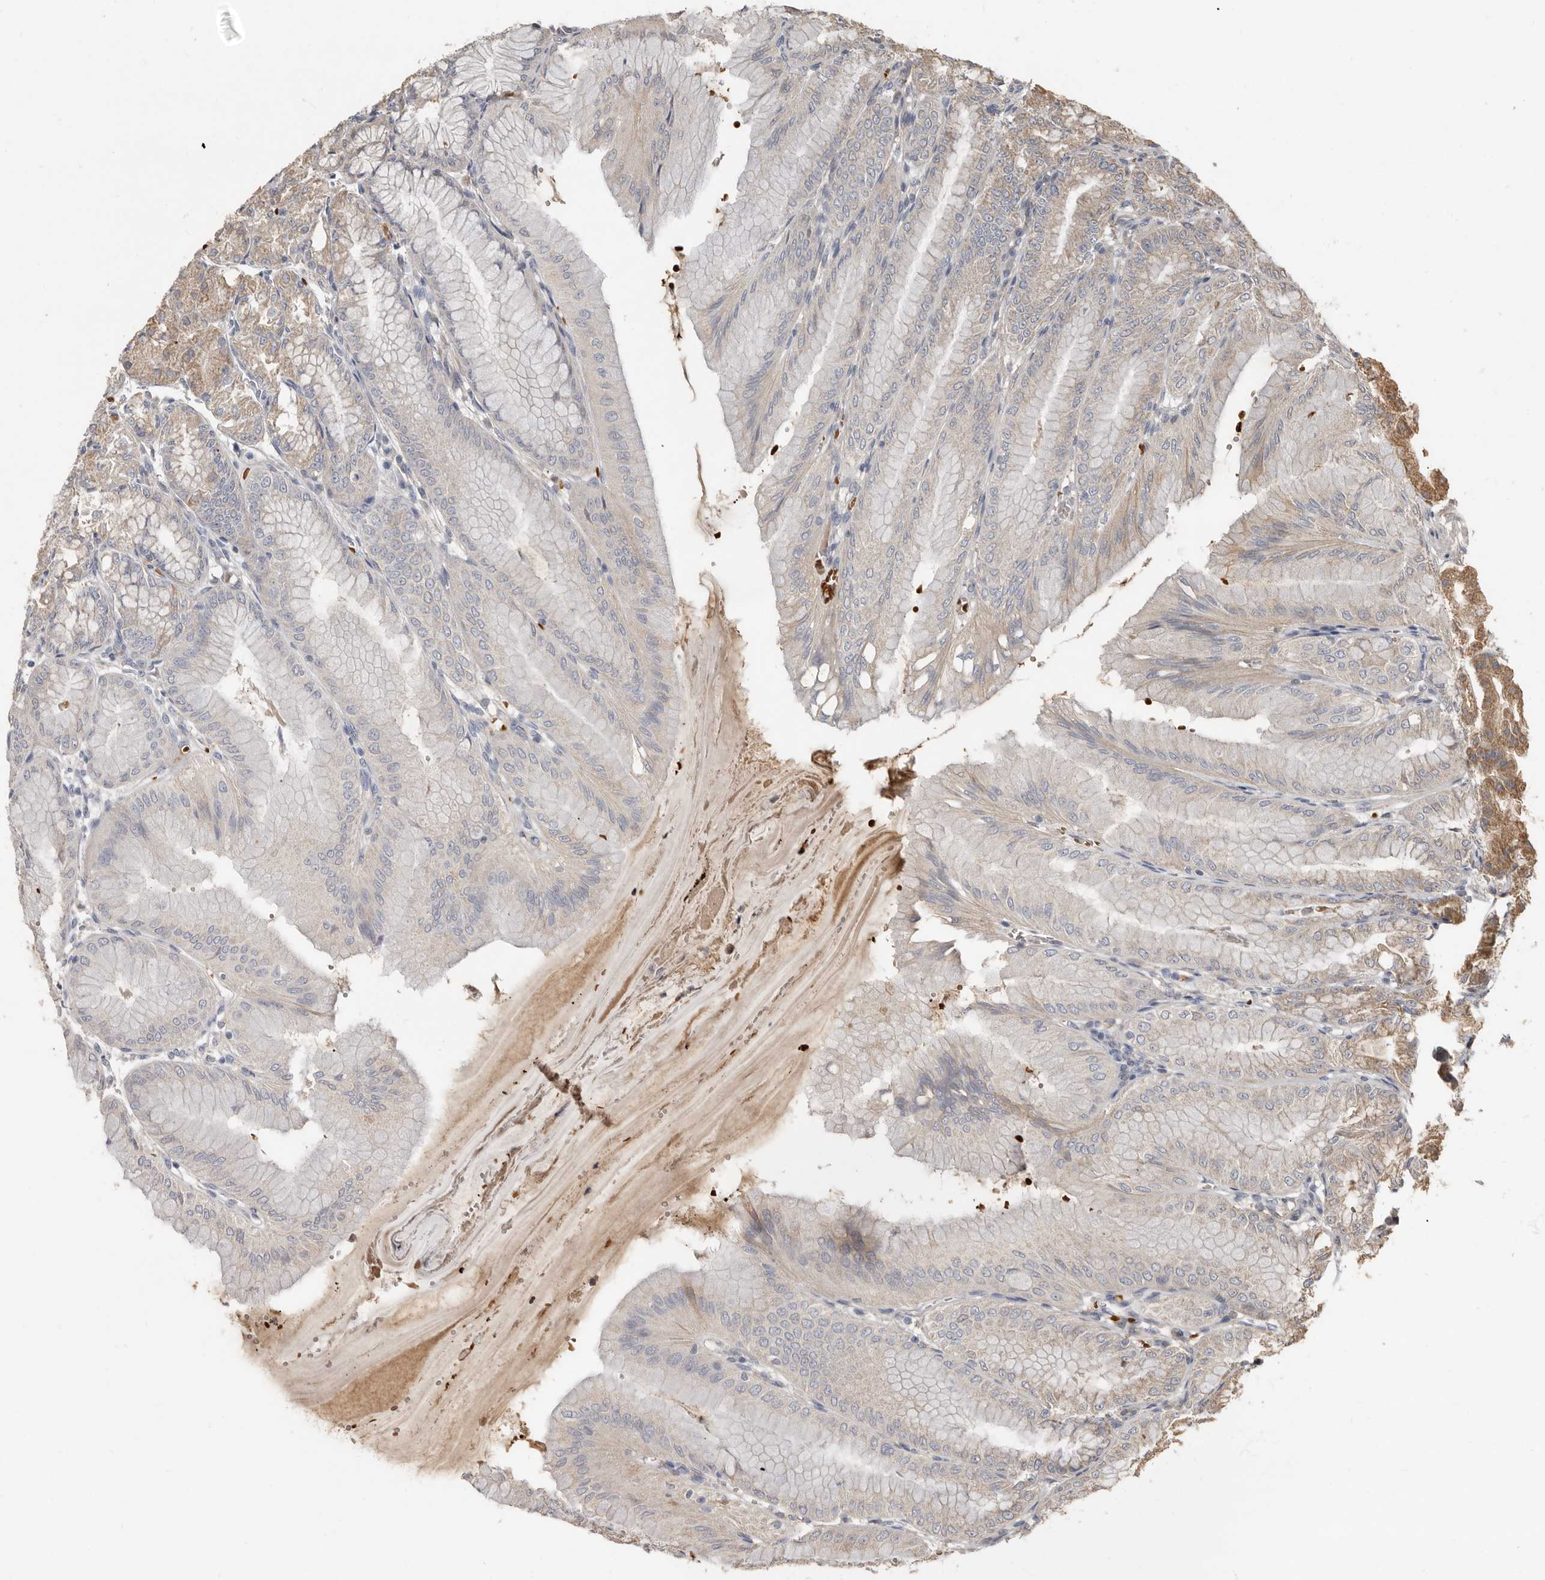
{"staining": {"intensity": "moderate", "quantity": "25%-75%", "location": "cytoplasmic/membranous"}, "tissue": "stomach", "cell_type": "Glandular cells", "image_type": "normal", "snomed": [{"axis": "morphology", "description": "Normal tissue, NOS"}, {"axis": "topography", "description": "Stomach, lower"}], "caption": "Stomach stained with DAB (3,3'-diaminobenzidine) immunohistochemistry (IHC) shows medium levels of moderate cytoplasmic/membranous staining in approximately 25%-75% of glandular cells.", "gene": "KIF26B", "patient": {"sex": "male", "age": 71}}